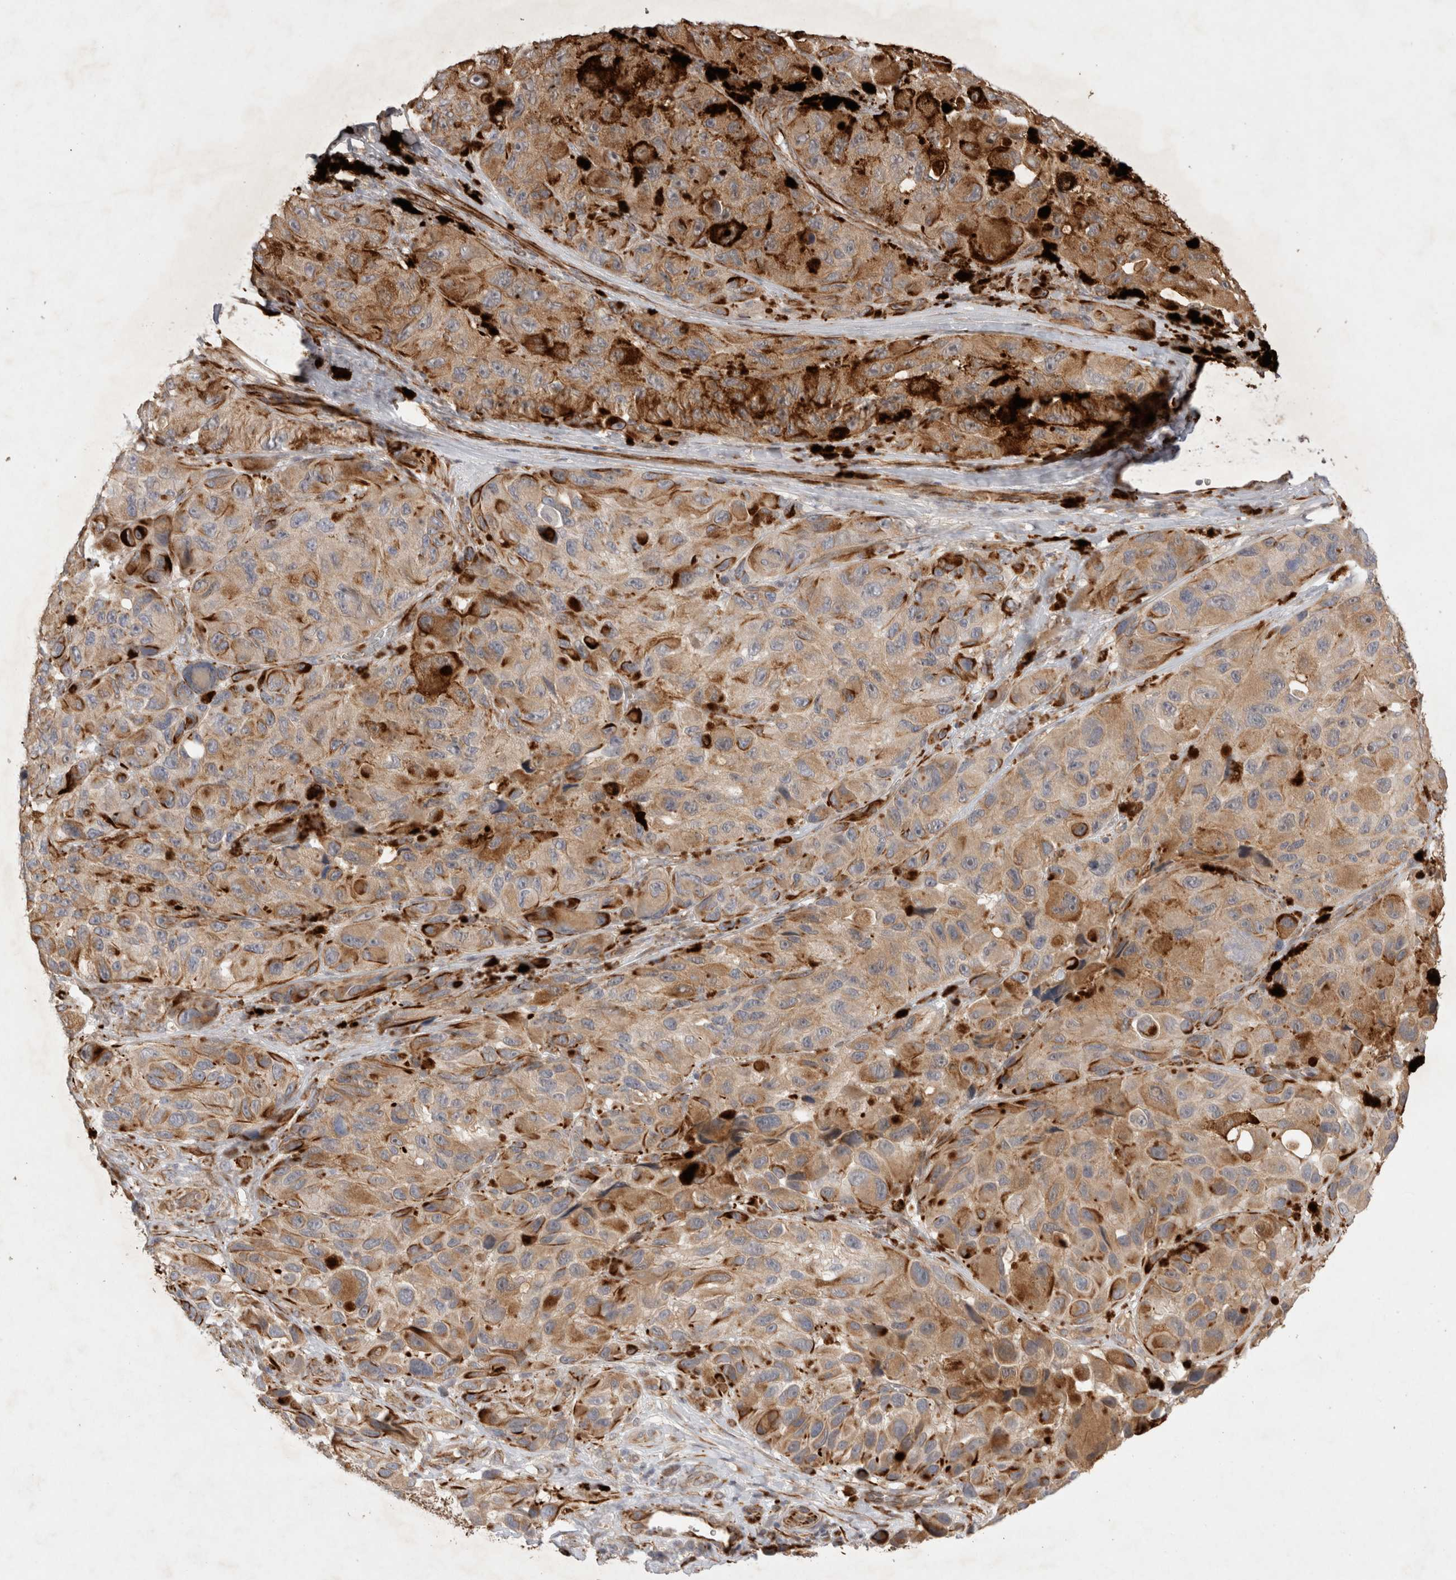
{"staining": {"intensity": "moderate", "quantity": ">75%", "location": "cytoplasmic/membranous"}, "tissue": "melanoma", "cell_type": "Tumor cells", "image_type": "cancer", "snomed": [{"axis": "morphology", "description": "Malignant melanoma, NOS"}, {"axis": "topography", "description": "Skin"}], "caption": "Moderate cytoplasmic/membranous expression is identified in about >75% of tumor cells in melanoma.", "gene": "NMU", "patient": {"sex": "female", "age": 73}}